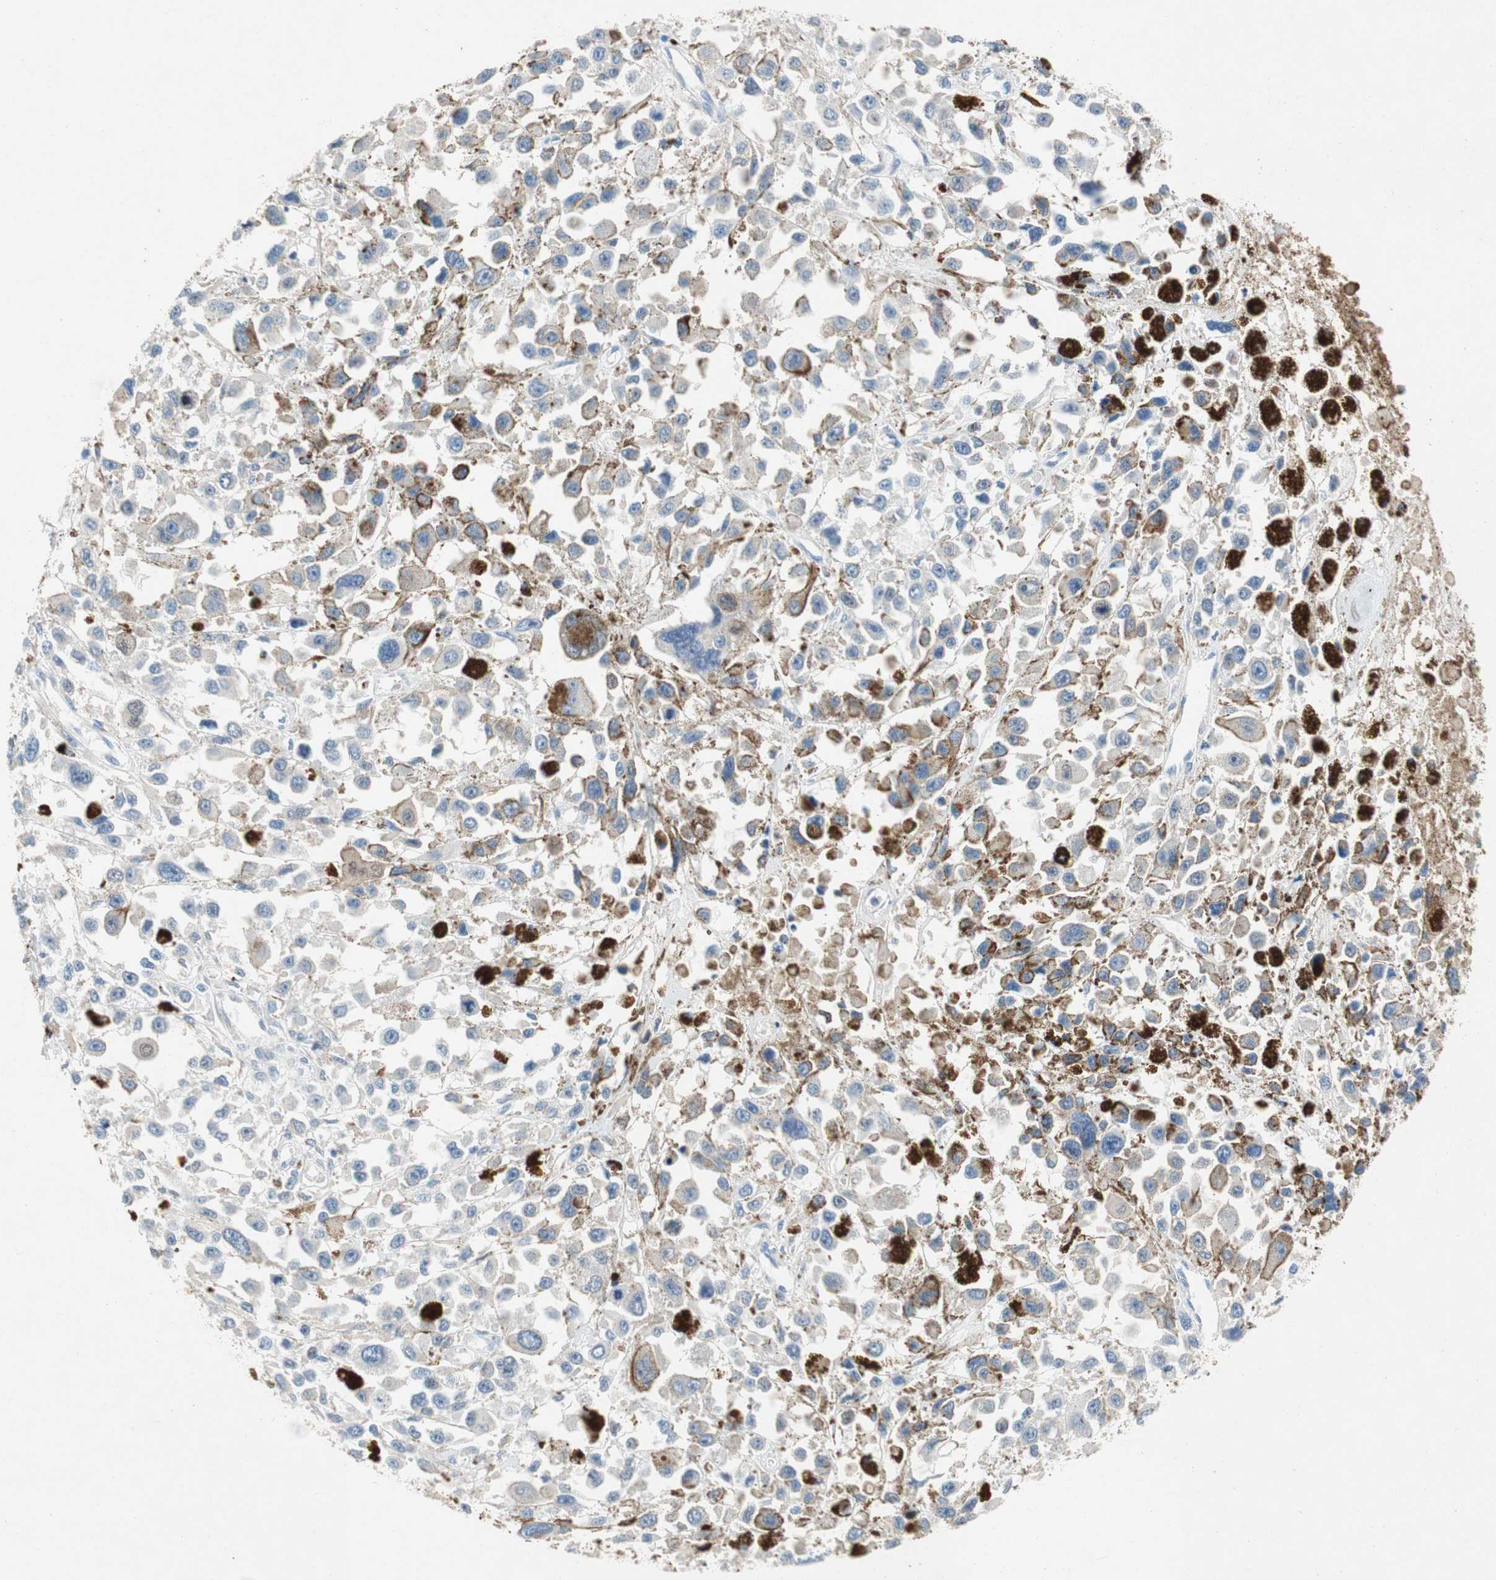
{"staining": {"intensity": "moderate", "quantity": "<25%", "location": "cytoplasmic/membranous"}, "tissue": "melanoma", "cell_type": "Tumor cells", "image_type": "cancer", "snomed": [{"axis": "morphology", "description": "Malignant melanoma, Metastatic site"}, {"axis": "topography", "description": "Lymph node"}], "caption": "This is an image of immunohistochemistry (IHC) staining of malignant melanoma (metastatic site), which shows moderate expression in the cytoplasmic/membranous of tumor cells.", "gene": "RELB", "patient": {"sex": "male", "age": 59}}